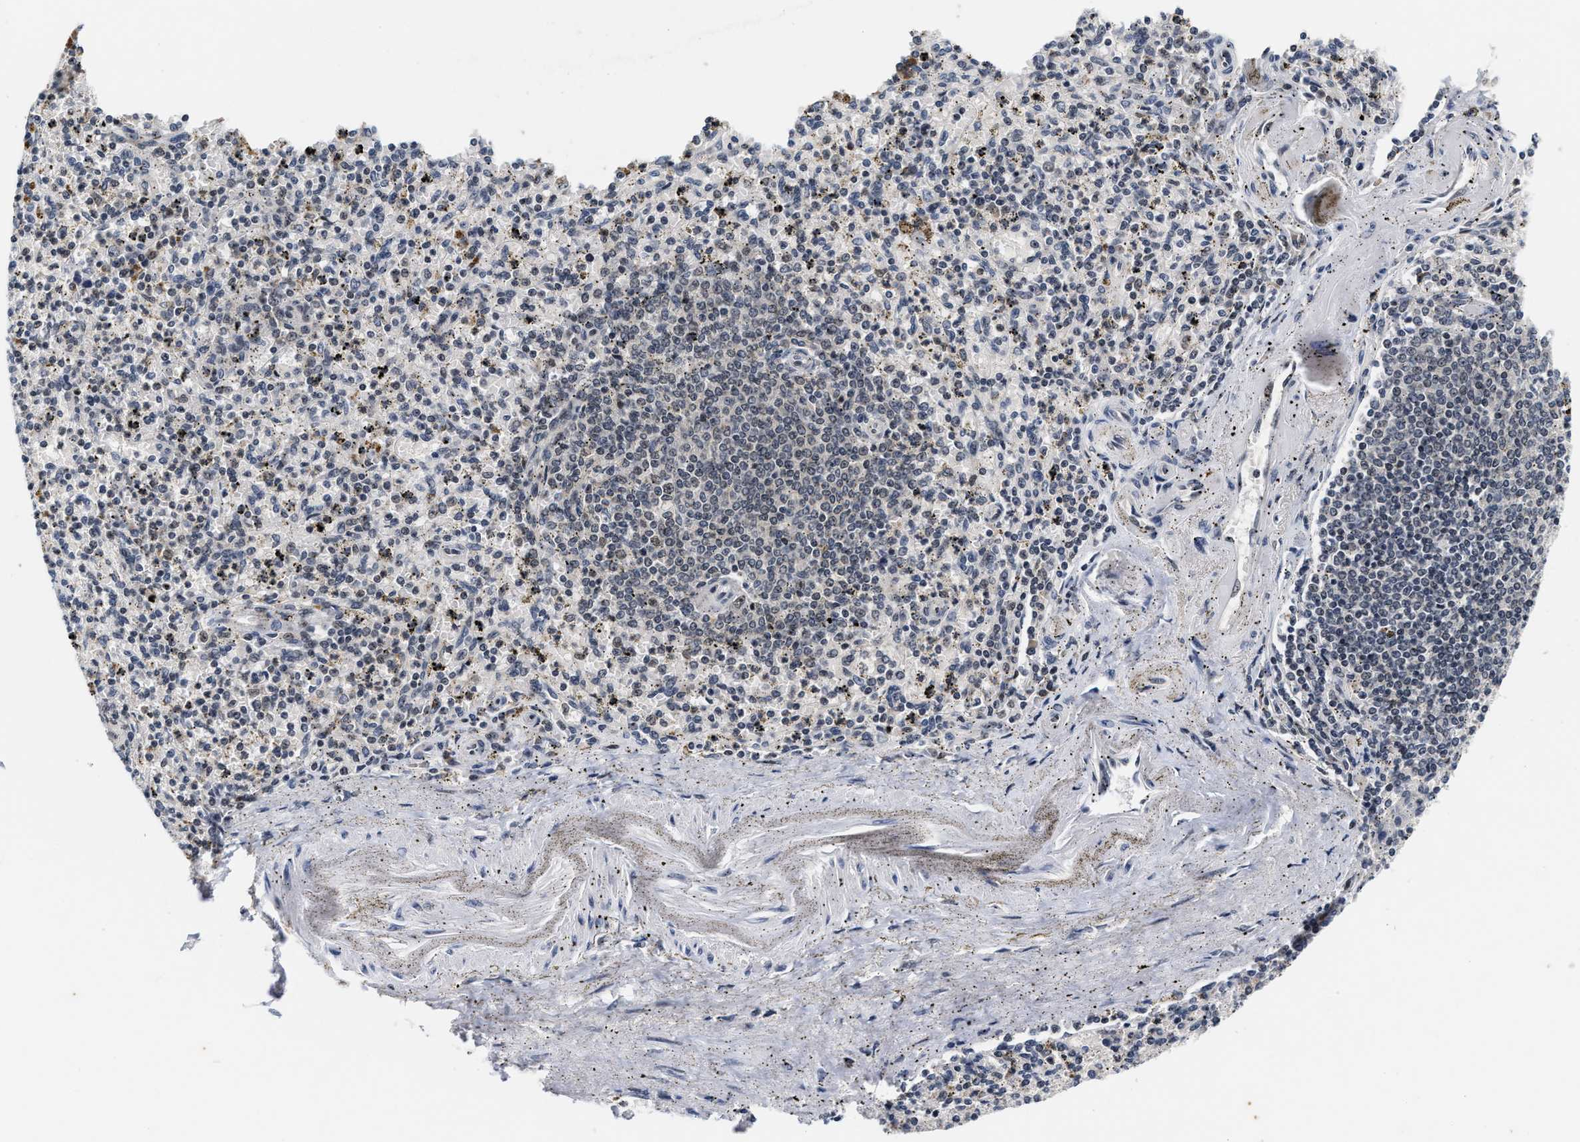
{"staining": {"intensity": "negative", "quantity": "none", "location": "none"}, "tissue": "spleen", "cell_type": "Cells in red pulp", "image_type": "normal", "snomed": [{"axis": "morphology", "description": "Normal tissue, NOS"}, {"axis": "topography", "description": "Spleen"}], "caption": "An IHC histopathology image of unremarkable spleen is shown. There is no staining in cells in red pulp of spleen.", "gene": "INIP", "patient": {"sex": "male", "age": 72}}